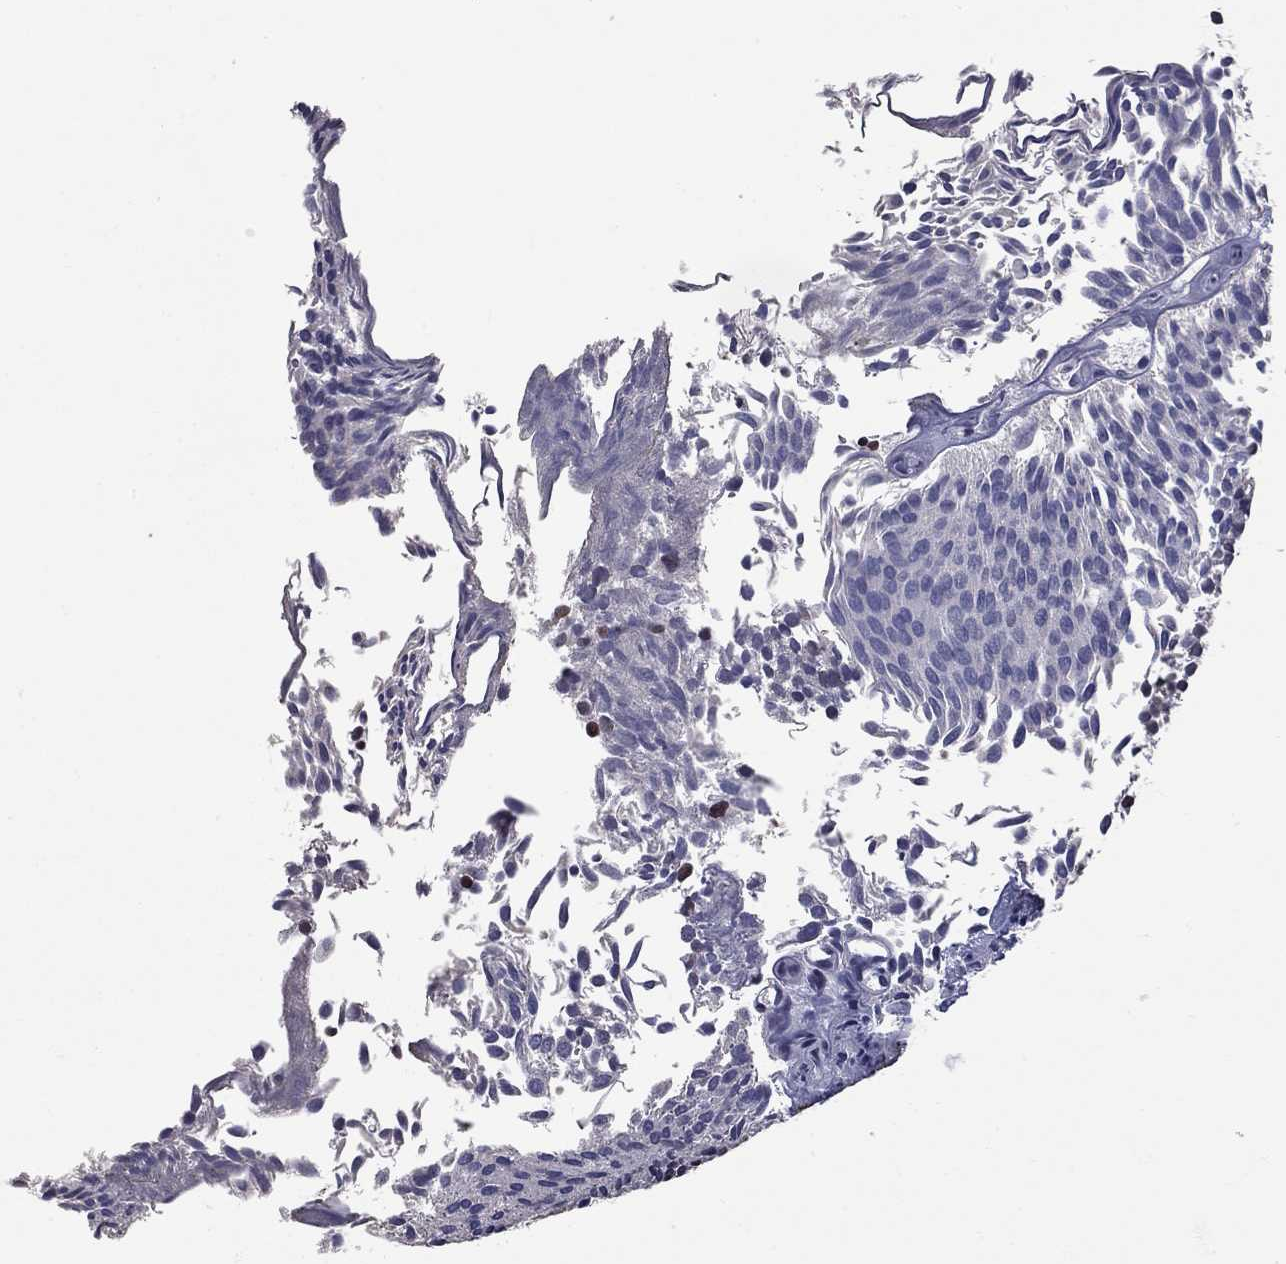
{"staining": {"intensity": "negative", "quantity": "none", "location": "none"}, "tissue": "urothelial cancer", "cell_type": "Tumor cells", "image_type": "cancer", "snomed": [{"axis": "morphology", "description": "Urothelial carcinoma, Low grade"}, {"axis": "topography", "description": "Urinary bladder"}], "caption": "An immunohistochemistry photomicrograph of urothelial cancer is shown. There is no staining in tumor cells of urothelial cancer. (Immunohistochemistry, brightfield microscopy, high magnification).", "gene": "ZNF154", "patient": {"sex": "male", "age": 63}}